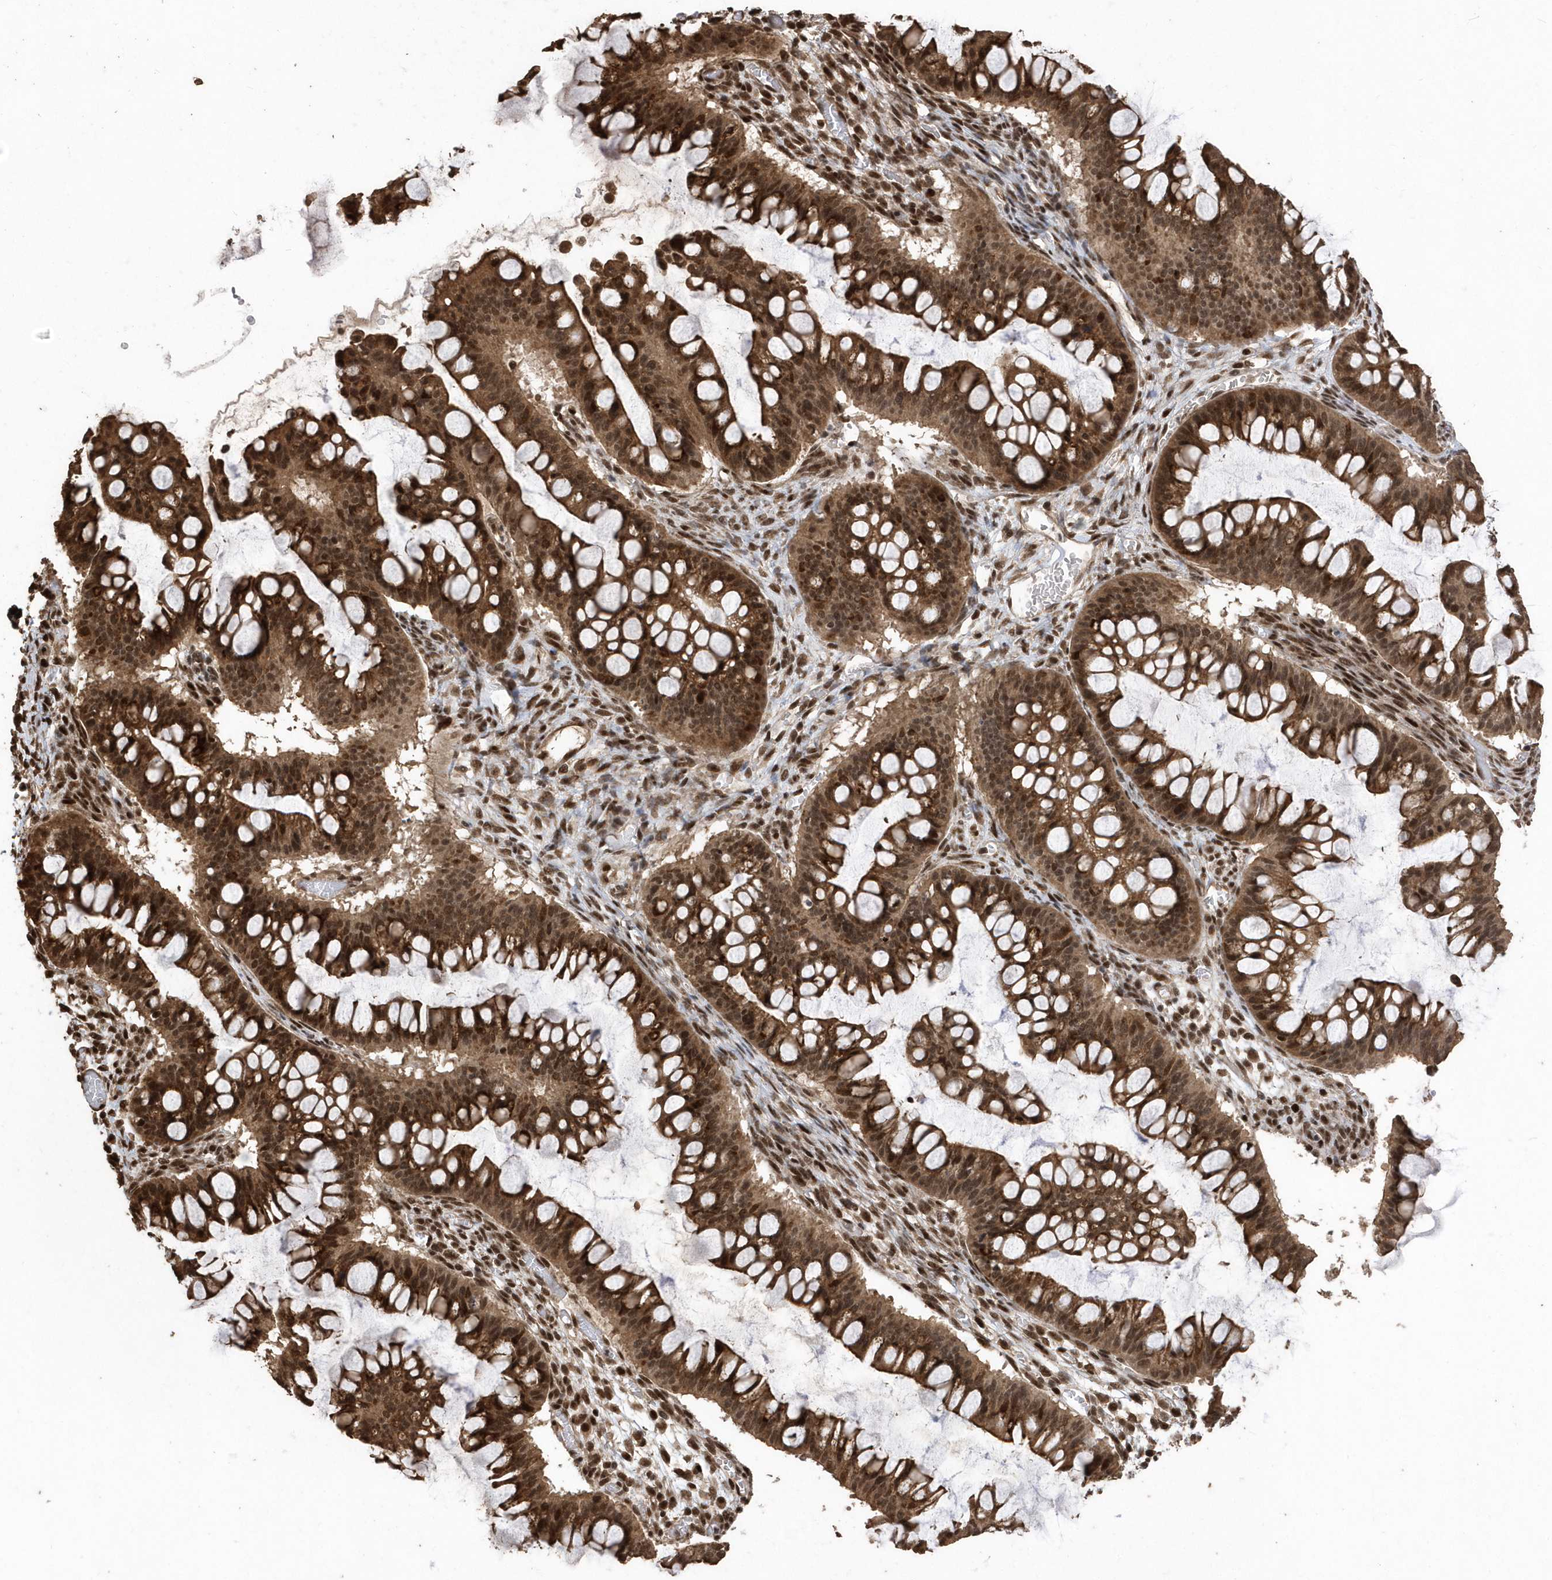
{"staining": {"intensity": "moderate", "quantity": ">75%", "location": "cytoplasmic/membranous,nuclear"}, "tissue": "ovarian cancer", "cell_type": "Tumor cells", "image_type": "cancer", "snomed": [{"axis": "morphology", "description": "Cystadenocarcinoma, mucinous, NOS"}, {"axis": "topography", "description": "Ovary"}], "caption": "An immunohistochemistry (IHC) image of neoplastic tissue is shown. Protein staining in brown highlights moderate cytoplasmic/membranous and nuclear positivity in ovarian cancer within tumor cells. (Brightfield microscopy of DAB IHC at high magnification).", "gene": "INTS12", "patient": {"sex": "female", "age": 73}}